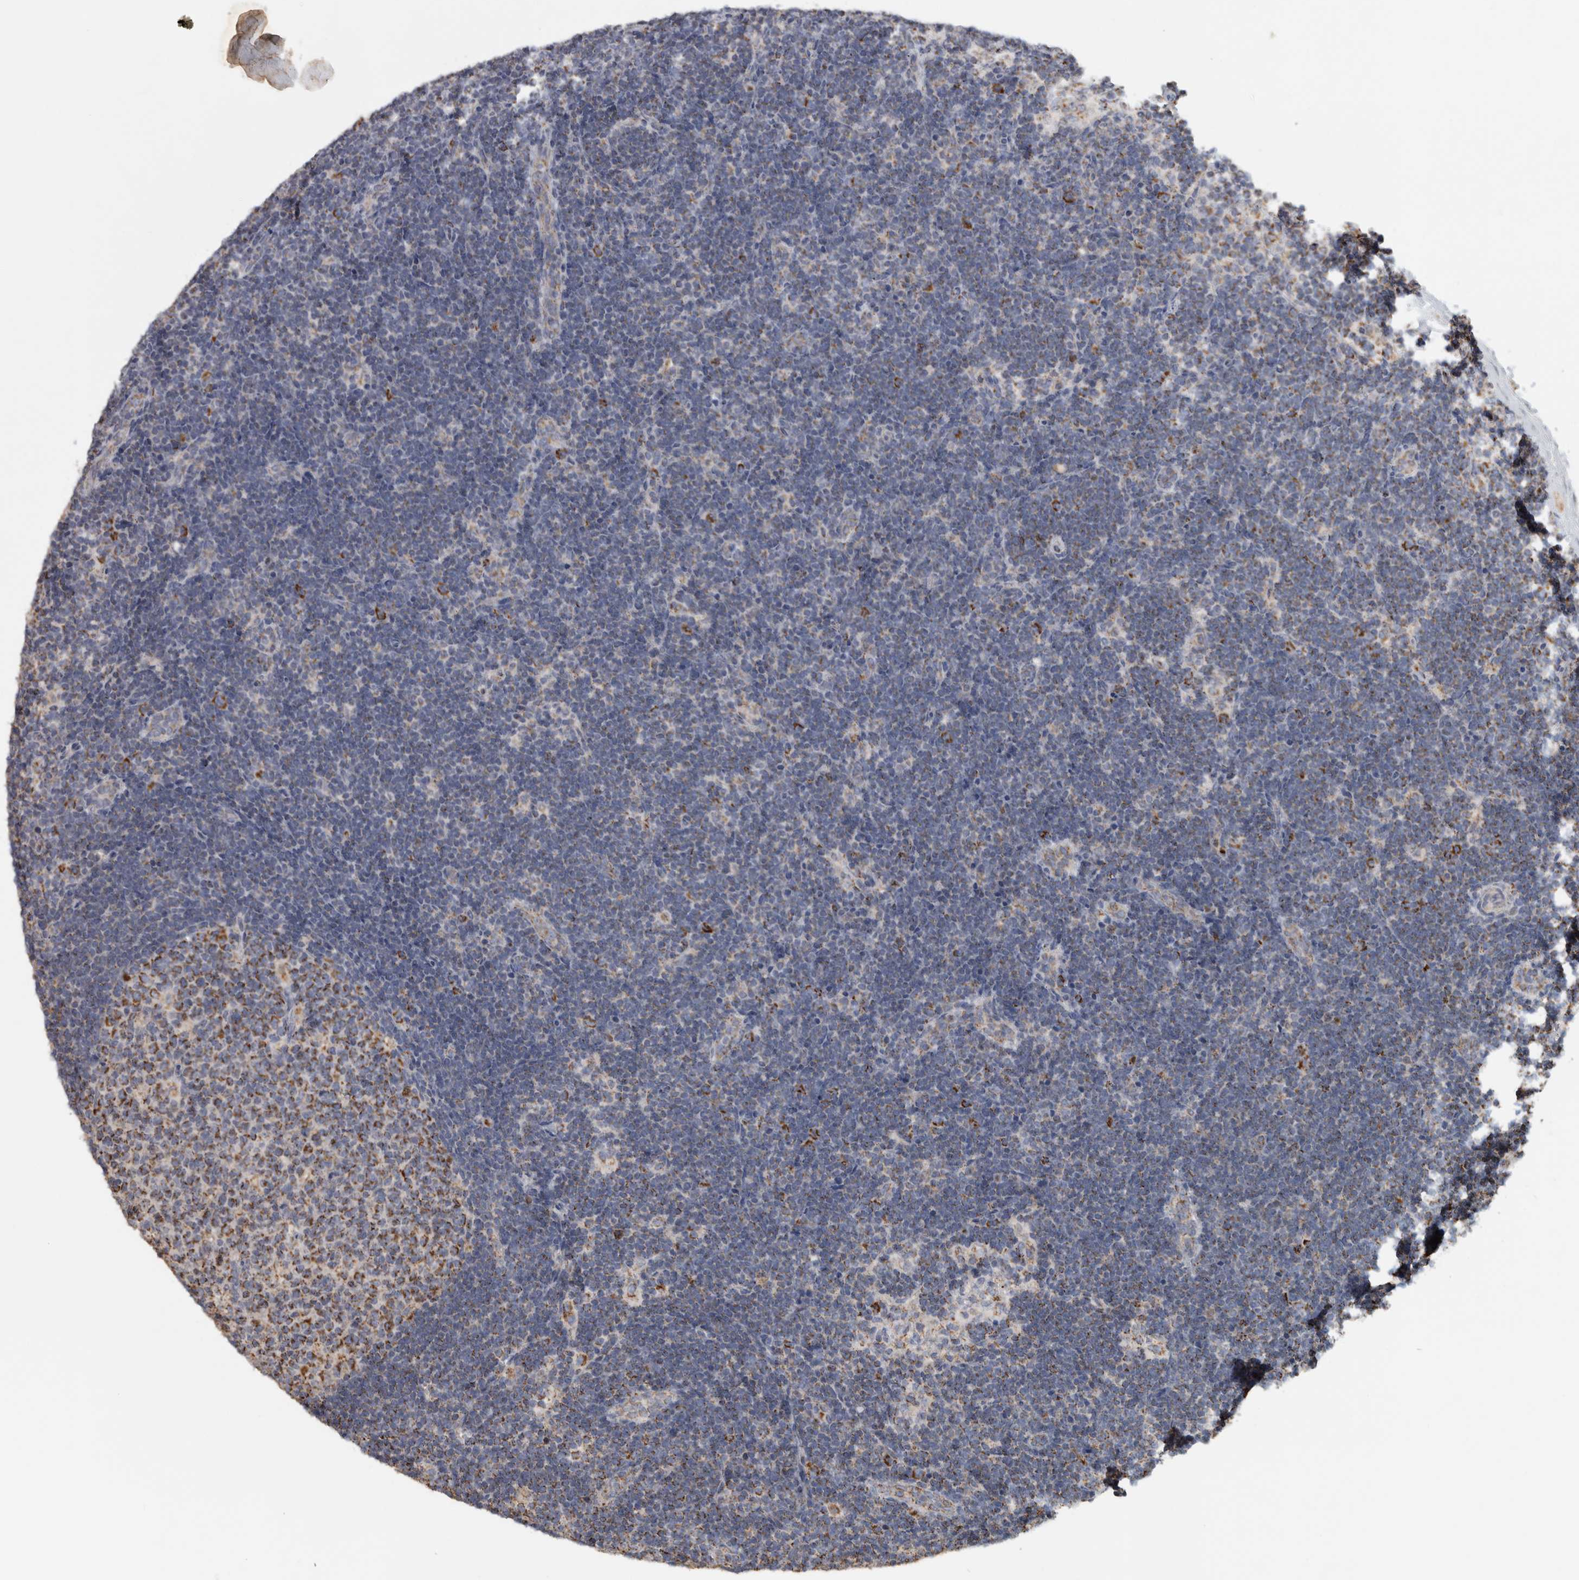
{"staining": {"intensity": "moderate", "quantity": ">75%", "location": "cytoplasmic/membranous"}, "tissue": "lymph node", "cell_type": "Germinal center cells", "image_type": "normal", "snomed": [{"axis": "morphology", "description": "Normal tissue, NOS"}, {"axis": "topography", "description": "Lymph node"}], "caption": "IHC photomicrograph of normal lymph node stained for a protein (brown), which shows medium levels of moderate cytoplasmic/membranous expression in about >75% of germinal center cells.", "gene": "ST8SIA1", "patient": {"sex": "female", "age": 22}}